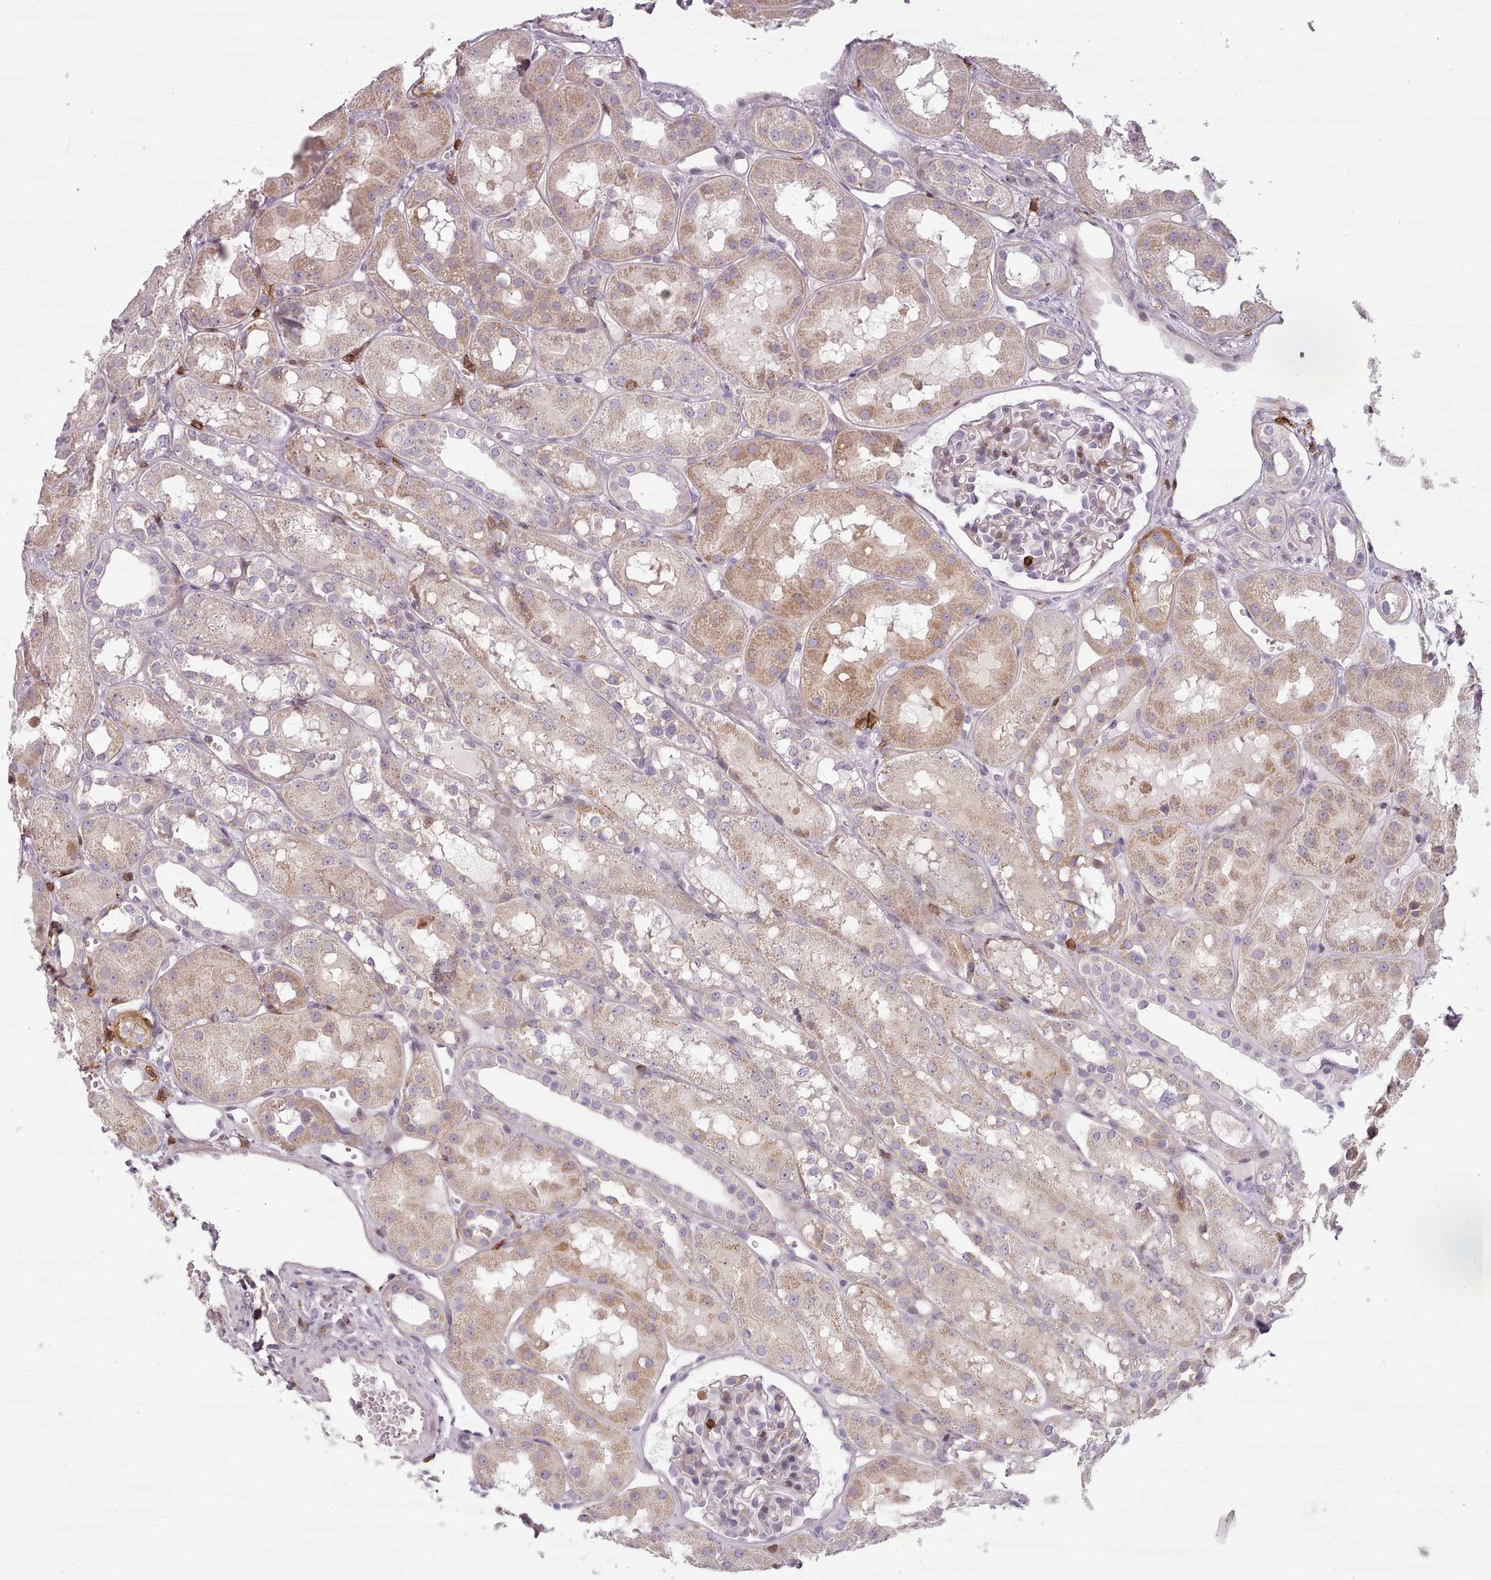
{"staining": {"intensity": "weak", "quantity": "<25%", "location": "cytoplasmic/membranous"}, "tissue": "kidney", "cell_type": "Cells in glomeruli", "image_type": "normal", "snomed": [{"axis": "morphology", "description": "Normal tissue, NOS"}, {"axis": "topography", "description": "Kidney"}], "caption": "Immunohistochemical staining of benign human kidney demonstrates no significant expression in cells in glomeruli.", "gene": "ZNF583", "patient": {"sex": "male", "age": 16}}